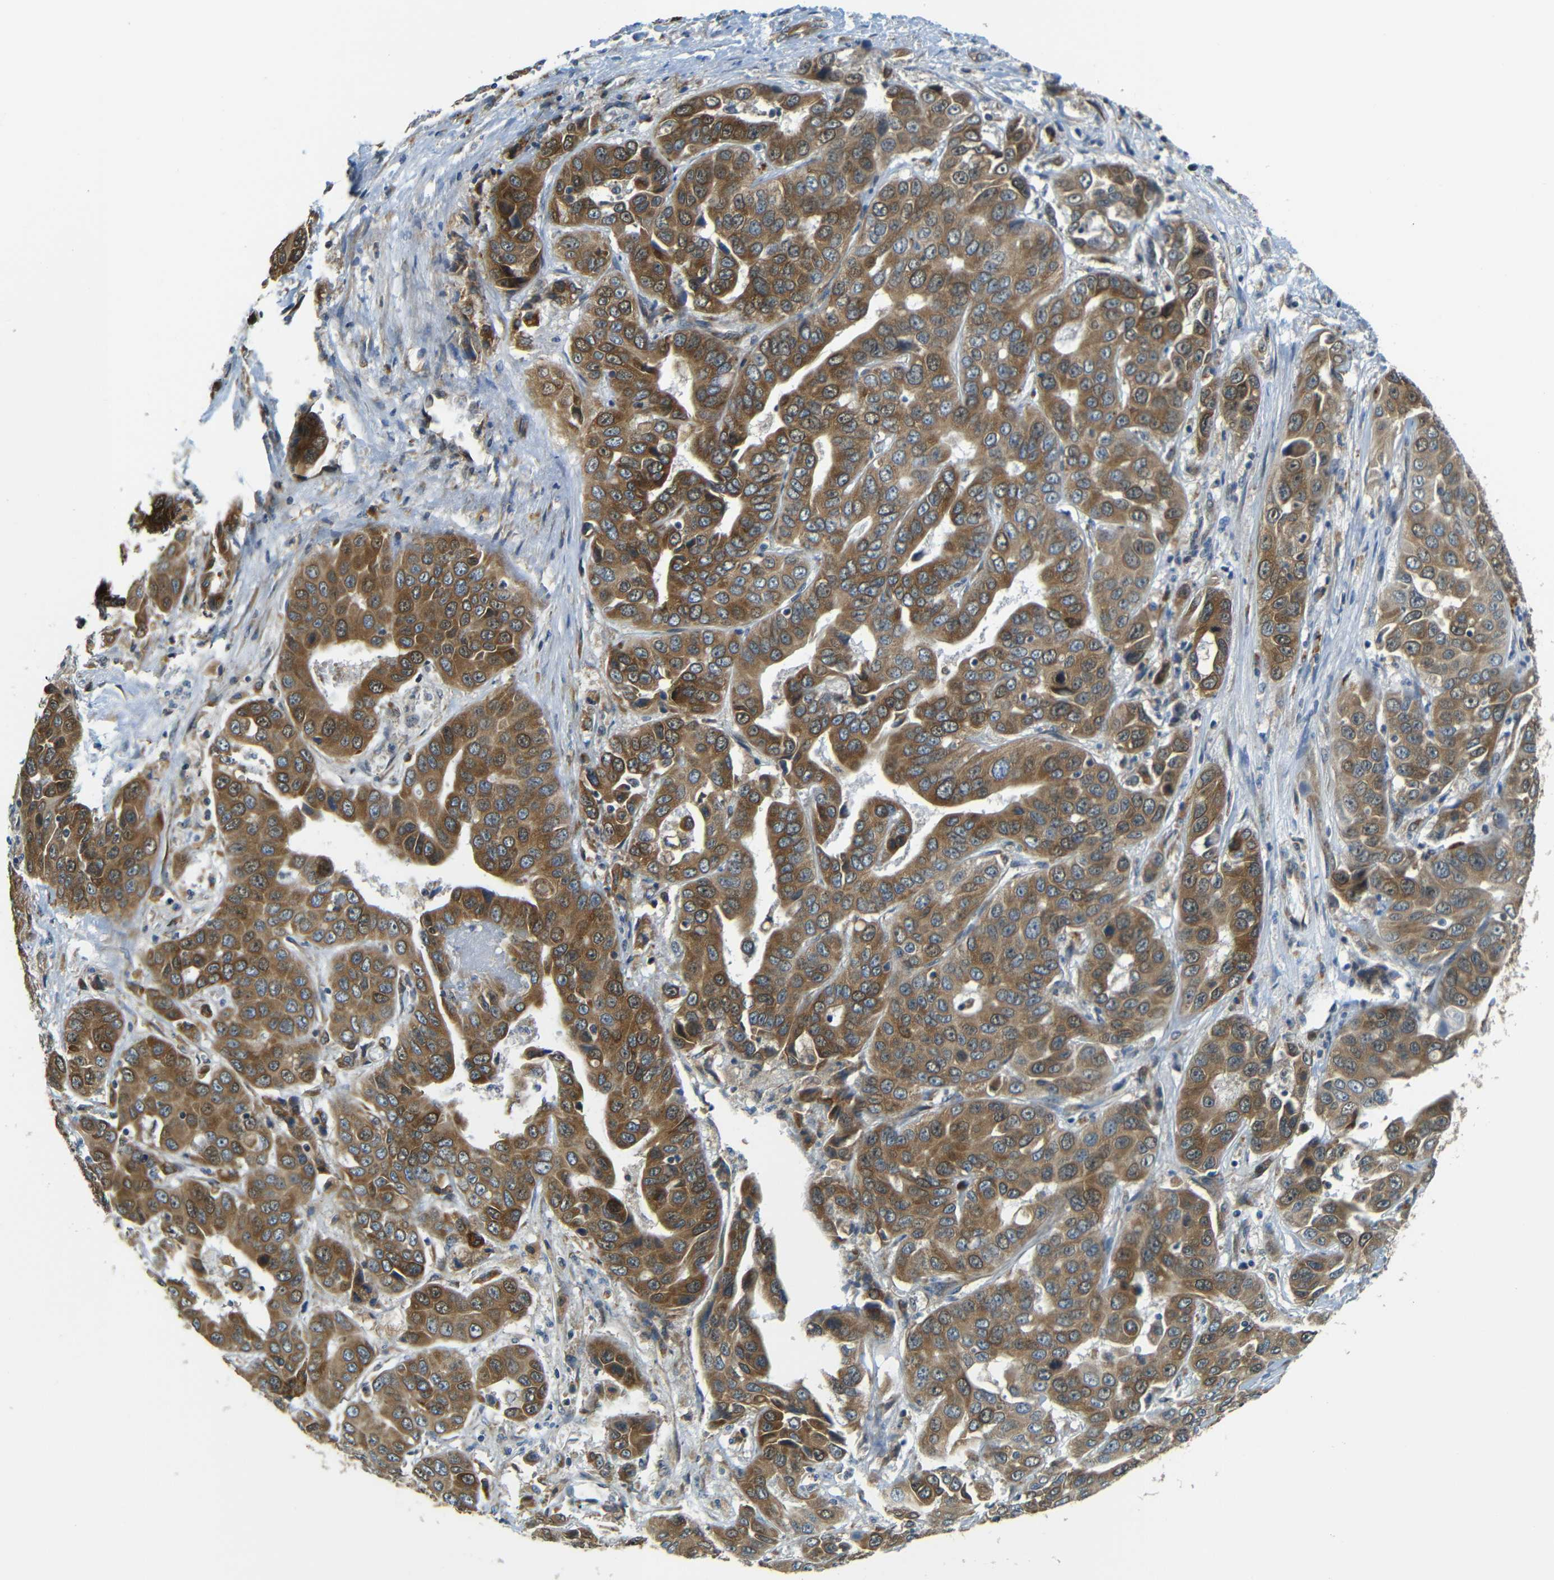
{"staining": {"intensity": "moderate", "quantity": ">75%", "location": "cytoplasmic/membranous"}, "tissue": "liver cancer", "cell_type": "Tumor cells", "image_type": "cancer", "snomed": [{"axis": "morphology", "description": "Cholangiocarcinoma"}, {"axis": "topography", "description": "Liver"}], "caption": "The image shows staining of cholangiocarcinoma (liver), revealing moderate cytoplasmic/membranous protein staining (brown color) within tumor cells.", "gene": "VAPB", "patient": {"sex": "female", "age": 52}}